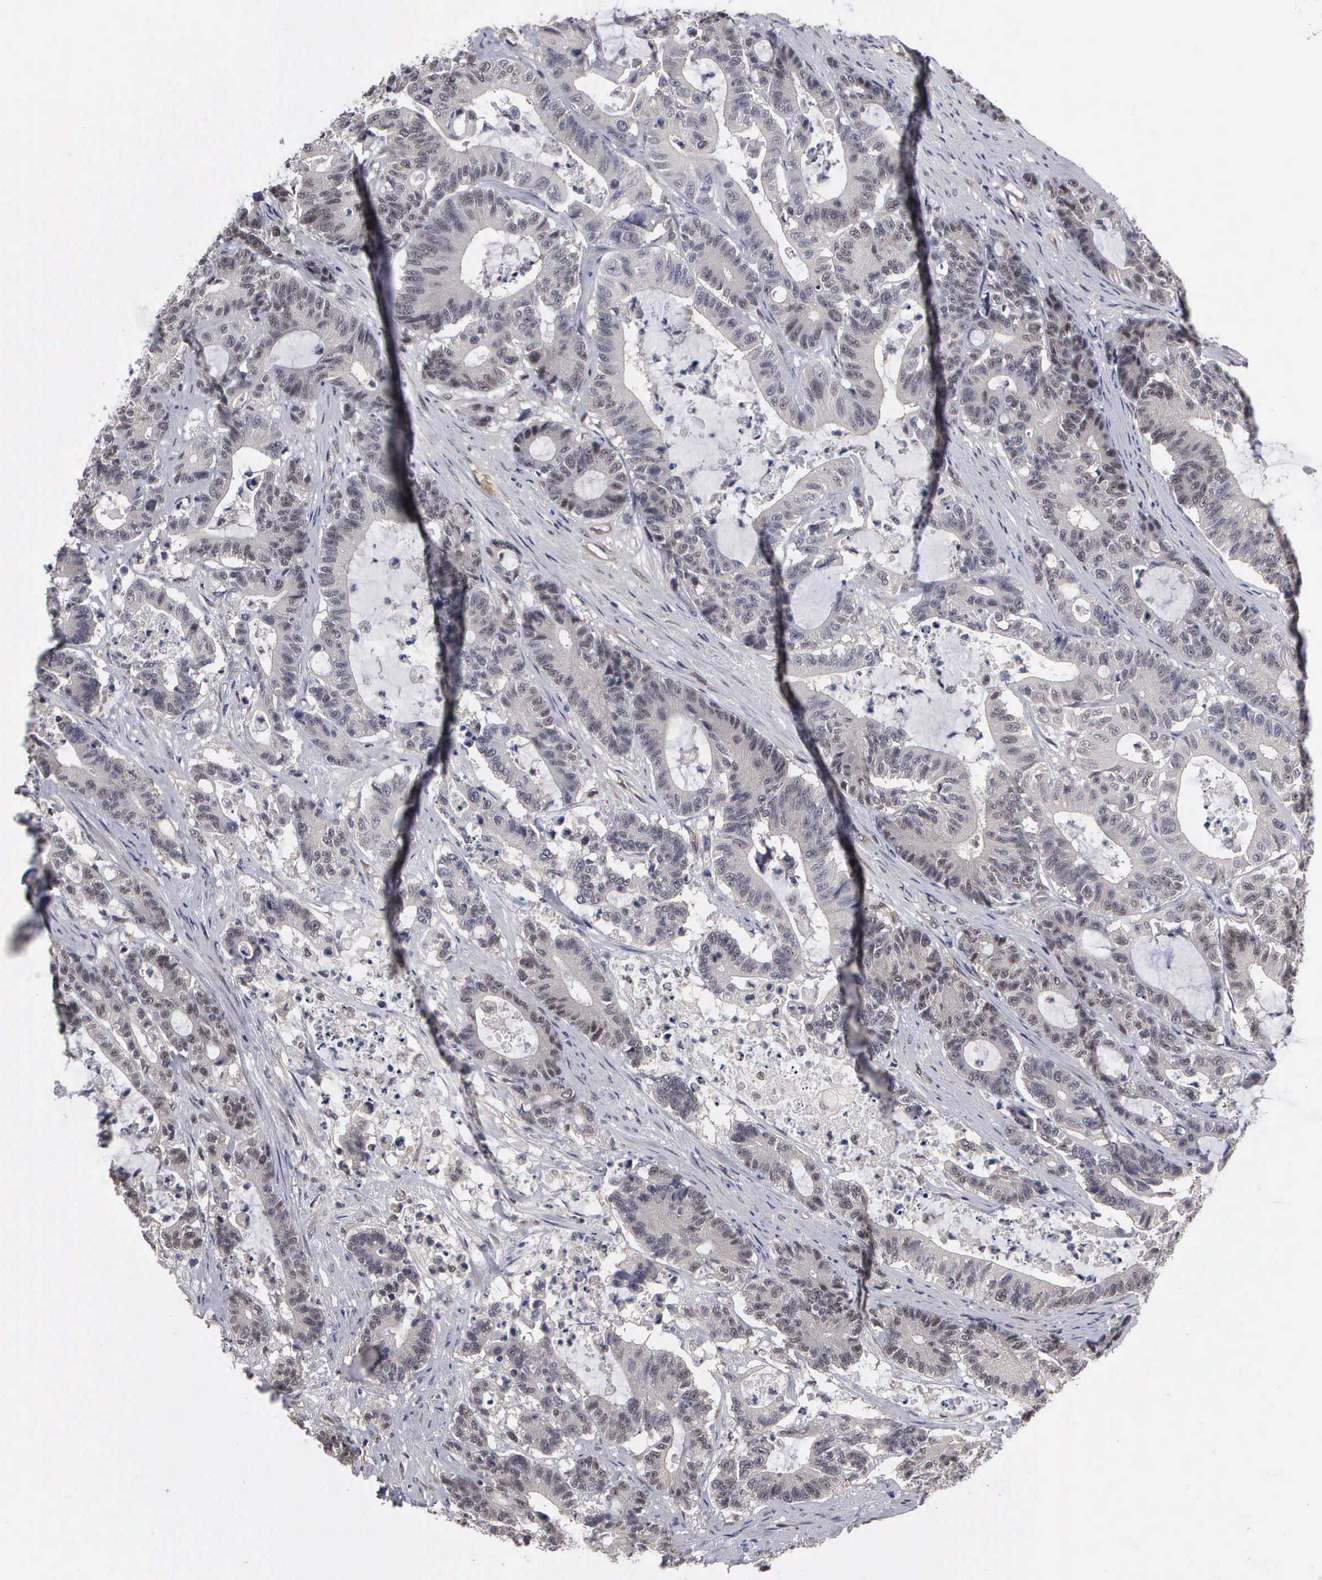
{"staining": {"intensity": "negative", "quantity": "none", "location": "none"}, "tissue": "colorectal cancer", "cell_type": "Tumor cells", "image_type": "cancer", "snomed": [{"axis": "morphology", "description": "Adenocarcinoma, NOS"}, {"axis": "topography", "description": "Colon"}], "caption": "Immunohistochemistry micrograph of neoplastic tissue: colorectal adenocarcinoma stained with DAB (3,3'-diaminobenzidine) exhibits no significant protein staining in tumor cells.", "gene": "ZBTB33", "patient": {"sex": "female", "age": 84}}